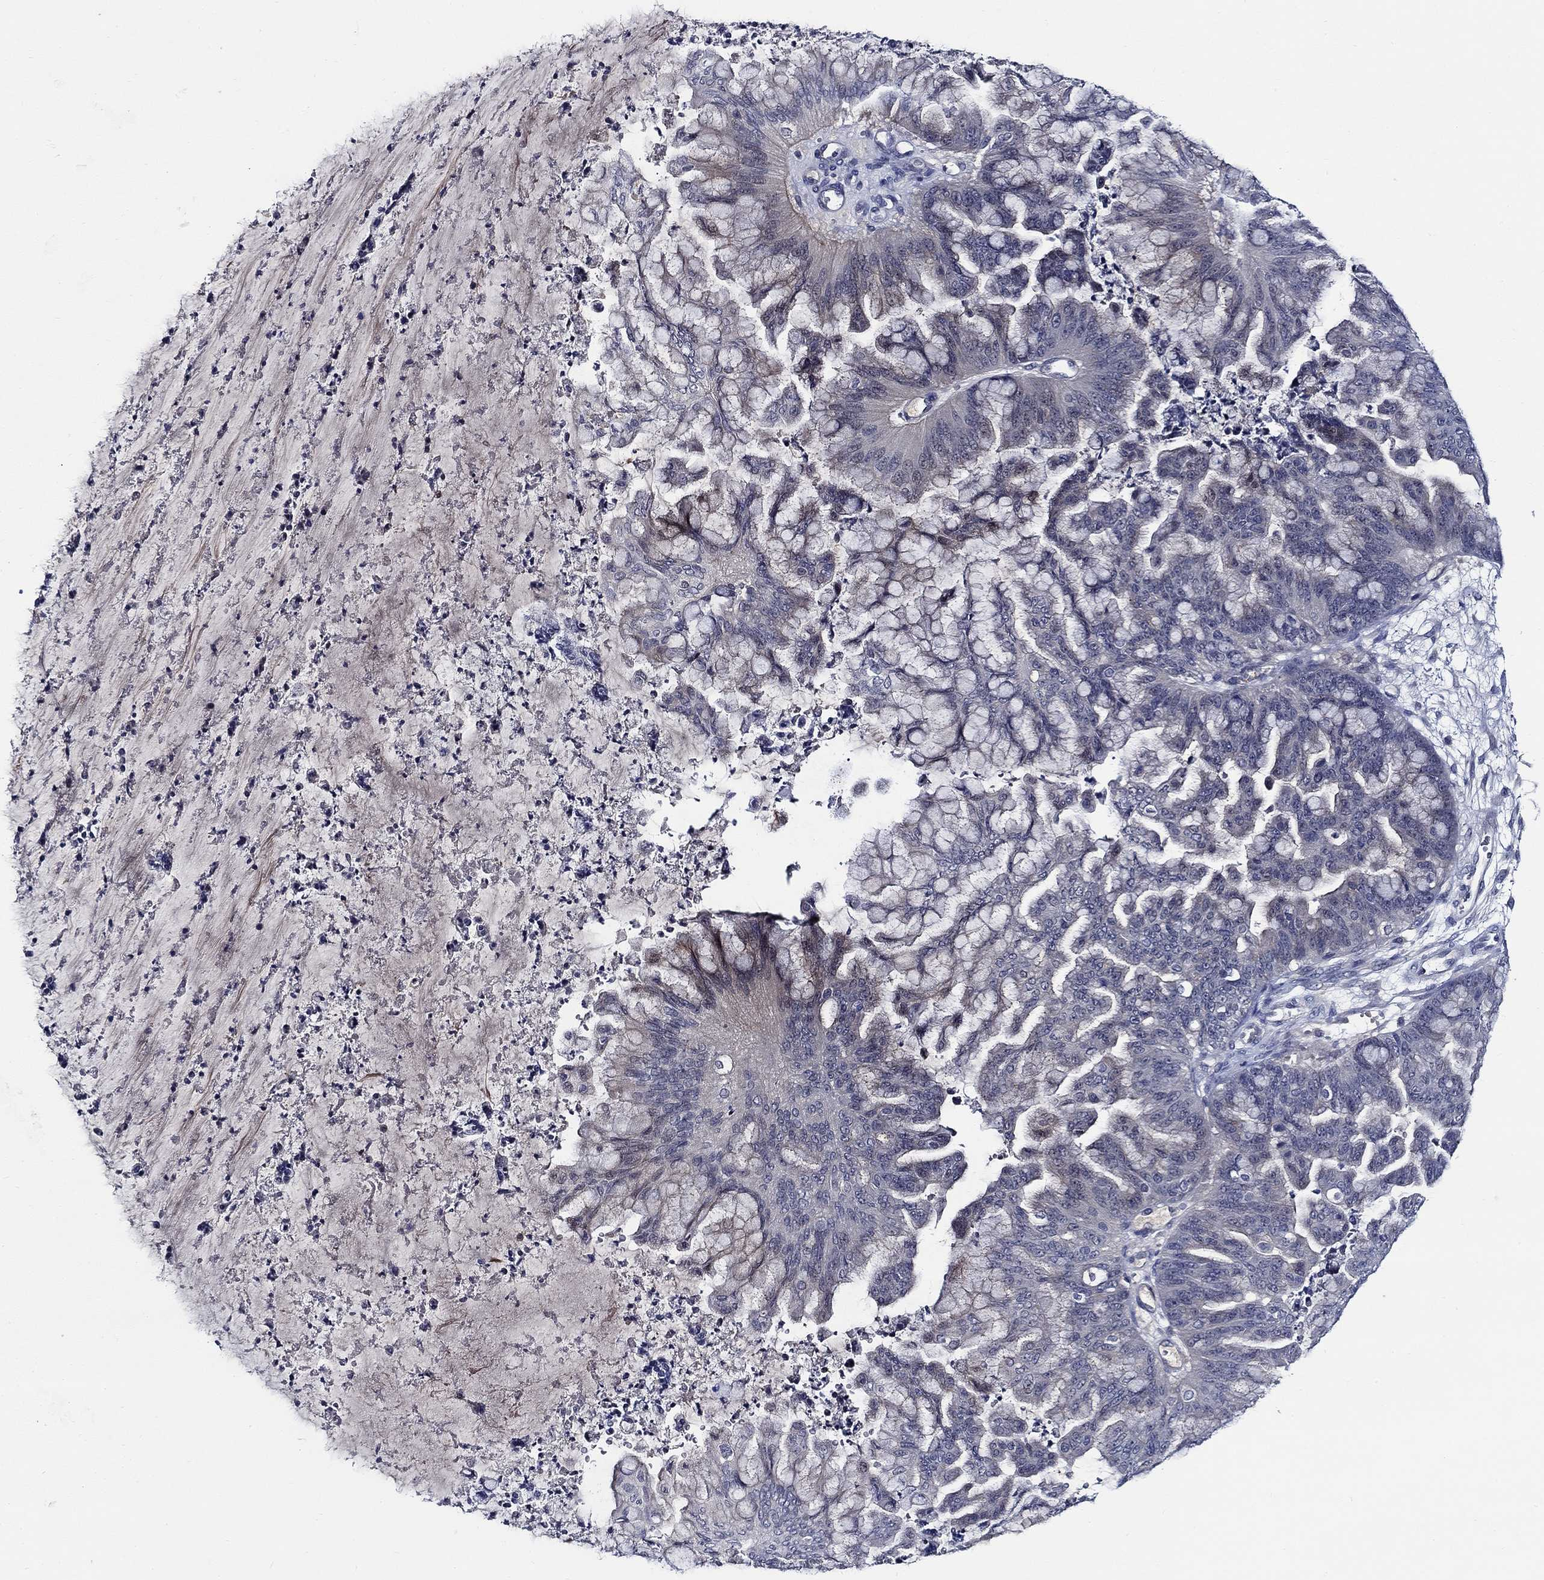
{"staining": {"intensity": "negative", "quantity": "none", "location": "none"}, "tissue": "ovarian cancer", "cell_type": "Tumor cells", "image_type": "cancer", "snomed": [{"axis": "morphology", "description": "Cystadenocarcinoma, mucinous, NOS"}, {"axis": "topography", "description": "Ovary"}], "caption": "An image of human mucinous cystadenocarcinoma (ovarian) is negative for staining in tumor cells.", "gene": "ALOX12", "patient": {"sex": "female", "age": 67}}